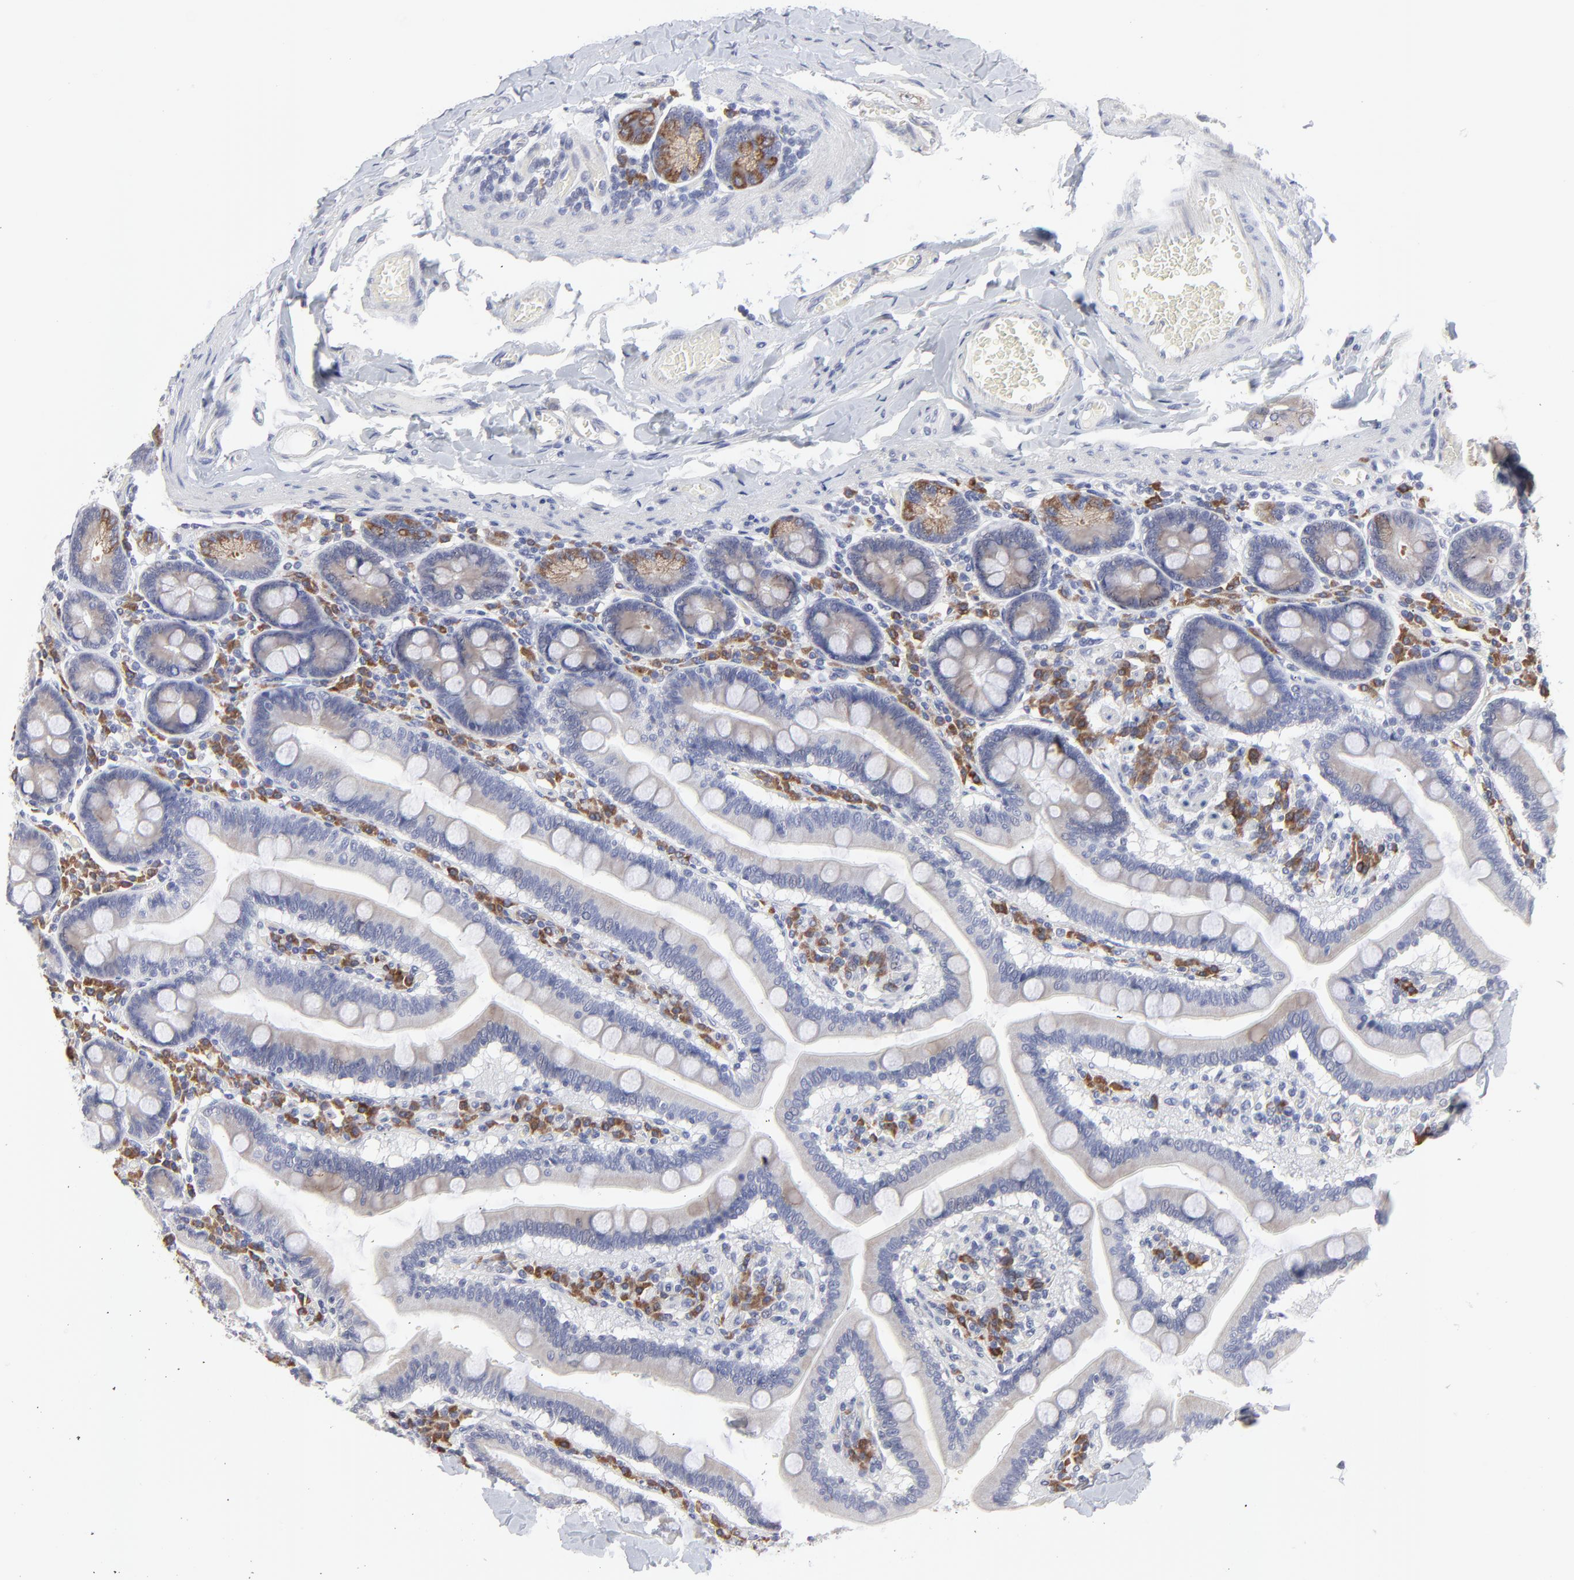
{"staining": {"intensity": "weak", "quantity": "25%-75%", "location": "cytoplasmic/membranous"}, "tissue": "duodenum", "cell_type": "Glandular cells", "image_type": "normal", "snomed": [{"axis": "morphology", "description": "Normal tissue, NOS"}, {"axis": "topography", "description": "Duodenum"}], "caption": "Immunohistochemistry of benign human duodenum reveals low levels of weak cytoplasmic/membranous positivity in about 25%-75% of glandular cells.", "gene": "TRIM22", "patient": {"sex": "male", "age": 66}}